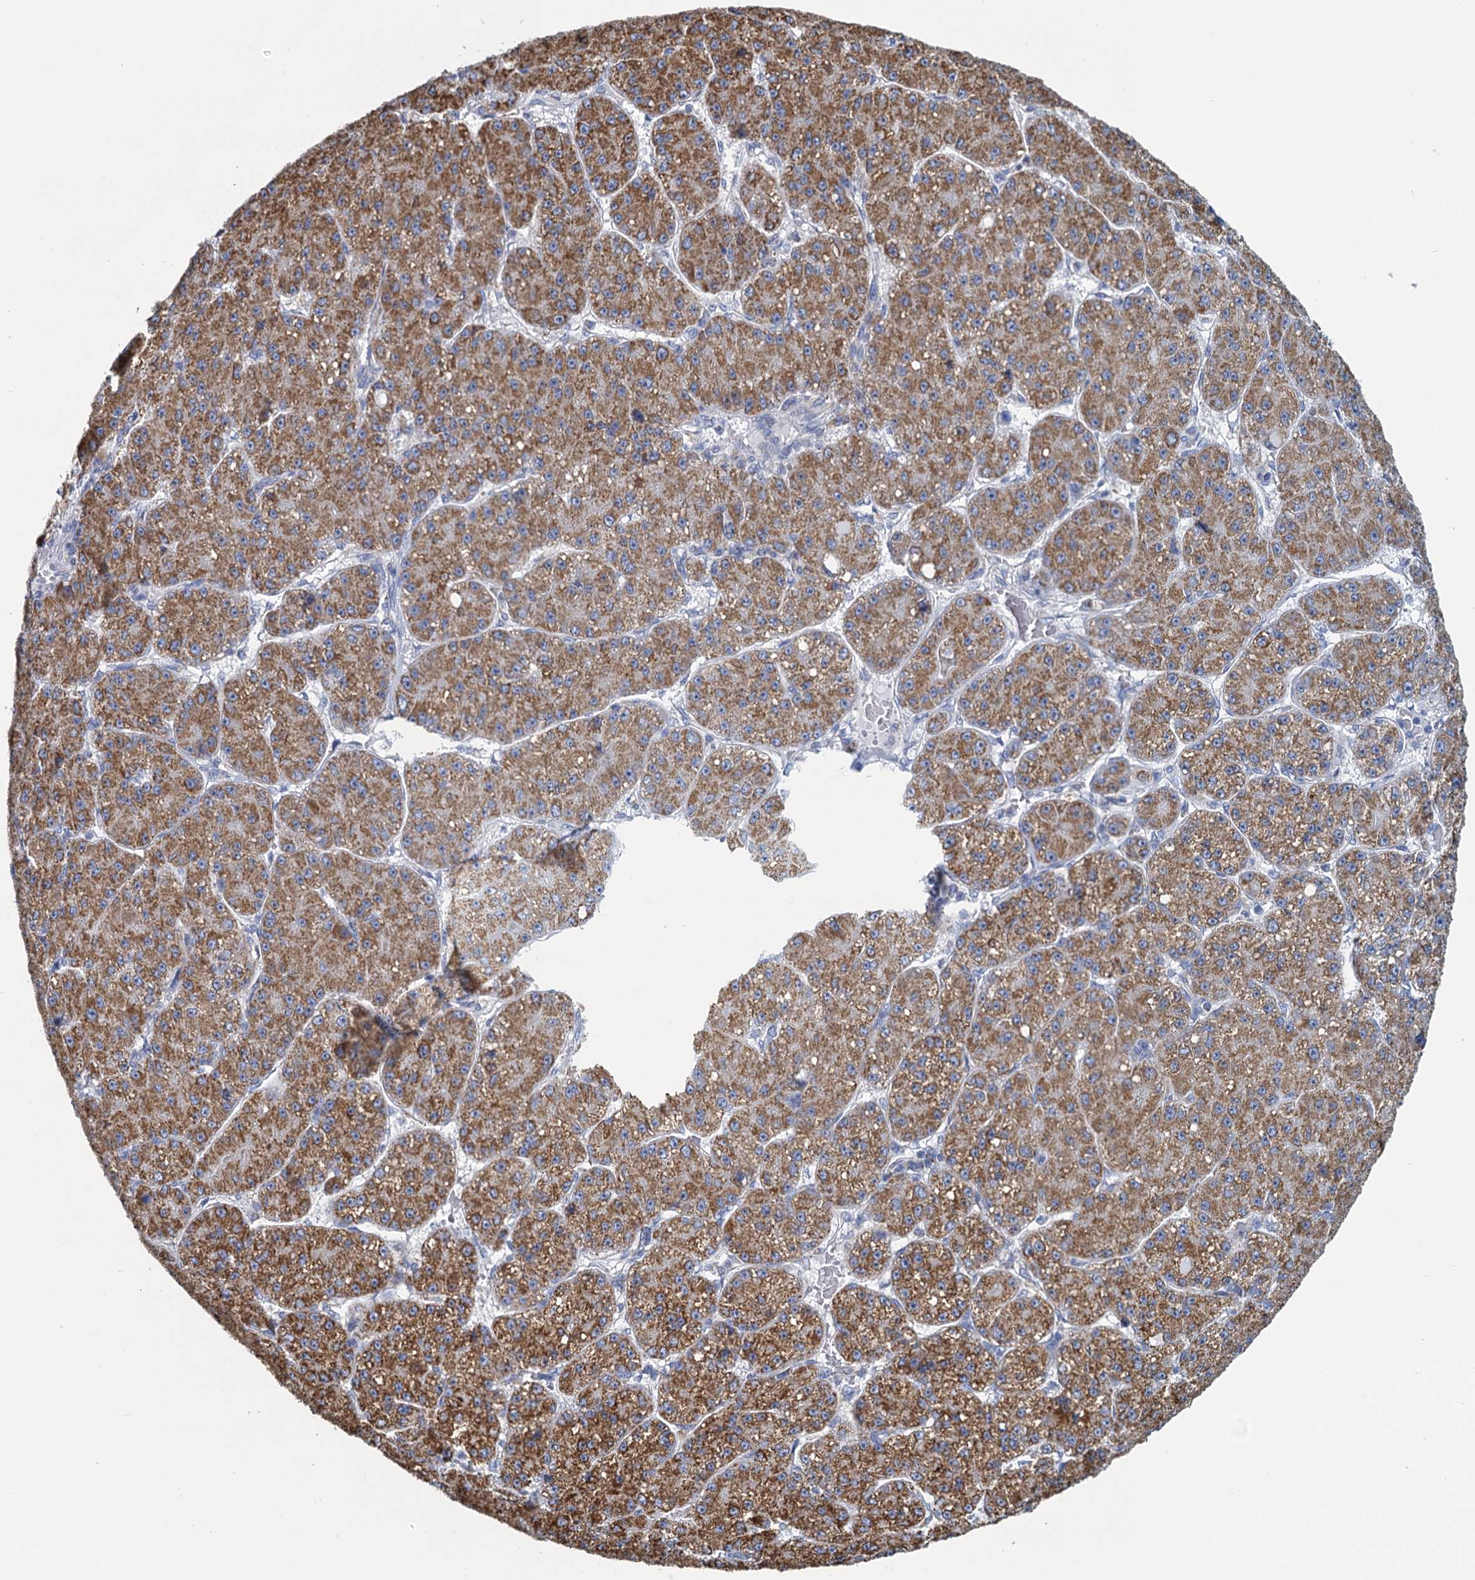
{"staining": {"intensity": "moderate", "quantity": ">75%", "location": "cytoplasmic/membranous"}, "tissue": "liver cancer", "cell_type": "Tumor cells", "image_type": "cancer", "snomed": [{"axis": "morphology", "description": "Carcinoma, Hepatocellular, NOS"}, {"axis": "topography", "description": "Liver"}], "caption": "An immunohistochemistry micrograph of tumor tissue is shown. Protein staining in brown shows moderate cytoplasmic/membranous positivity in liver cancer within tumor cells.", "gene": "CCP110", "patient": {"sex": "male", "age": 67}}